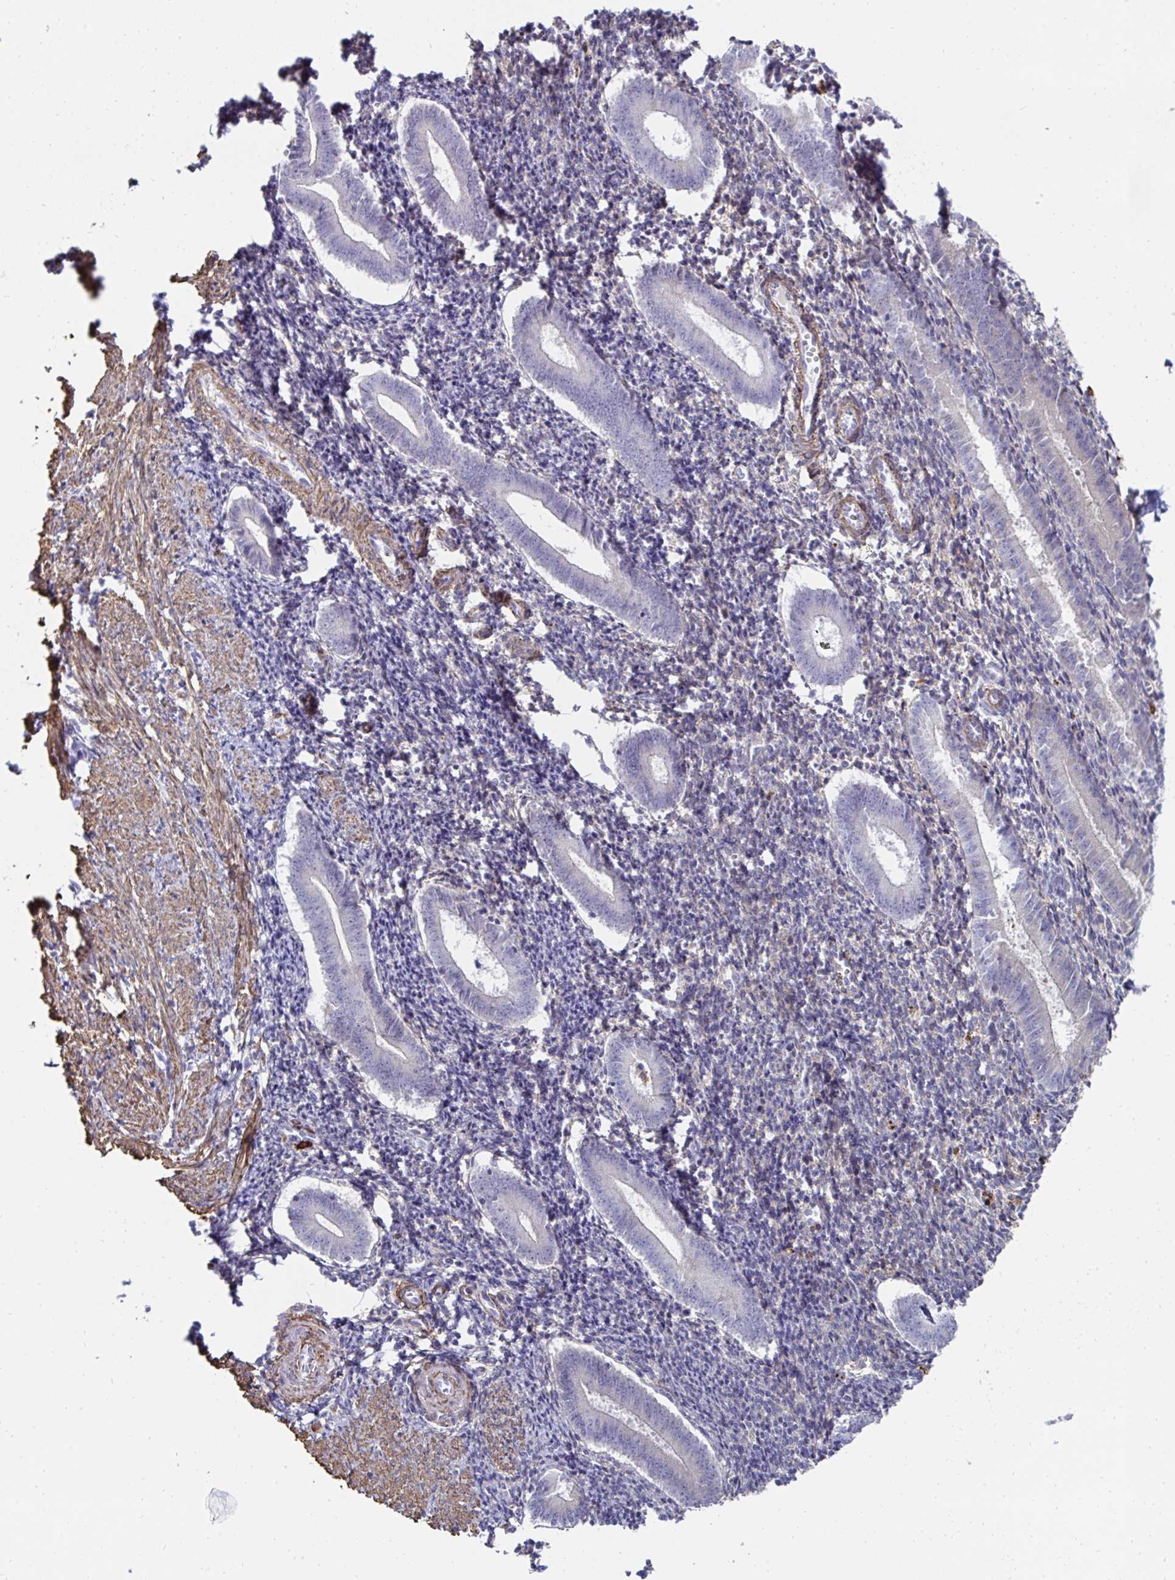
{"staining": {"intensity": "negative", "quantity": "none", "location": "none"}, "tissue": "endometrium", "cell_type": "Cells in endometrial stroma", "image_type": "normal", "snomed": [{"axis": "morphology", "description": "Normal tissue, NOS"}, {"axis": "topography", "description": "Endometrium"}], "caption": "A high-resolution histopathology image shows IHC staining of unremarkable endometrium, which reveals no significant positivity in cells in endometrial stroma. (Stains: DAB immunohistochemistry (IHC) with hematoxylin counter stain, Microscopy: brightfield microscopy at high magnification).", "gene": "FBXL13", "patient": {"sex": "female", "age": 25}}